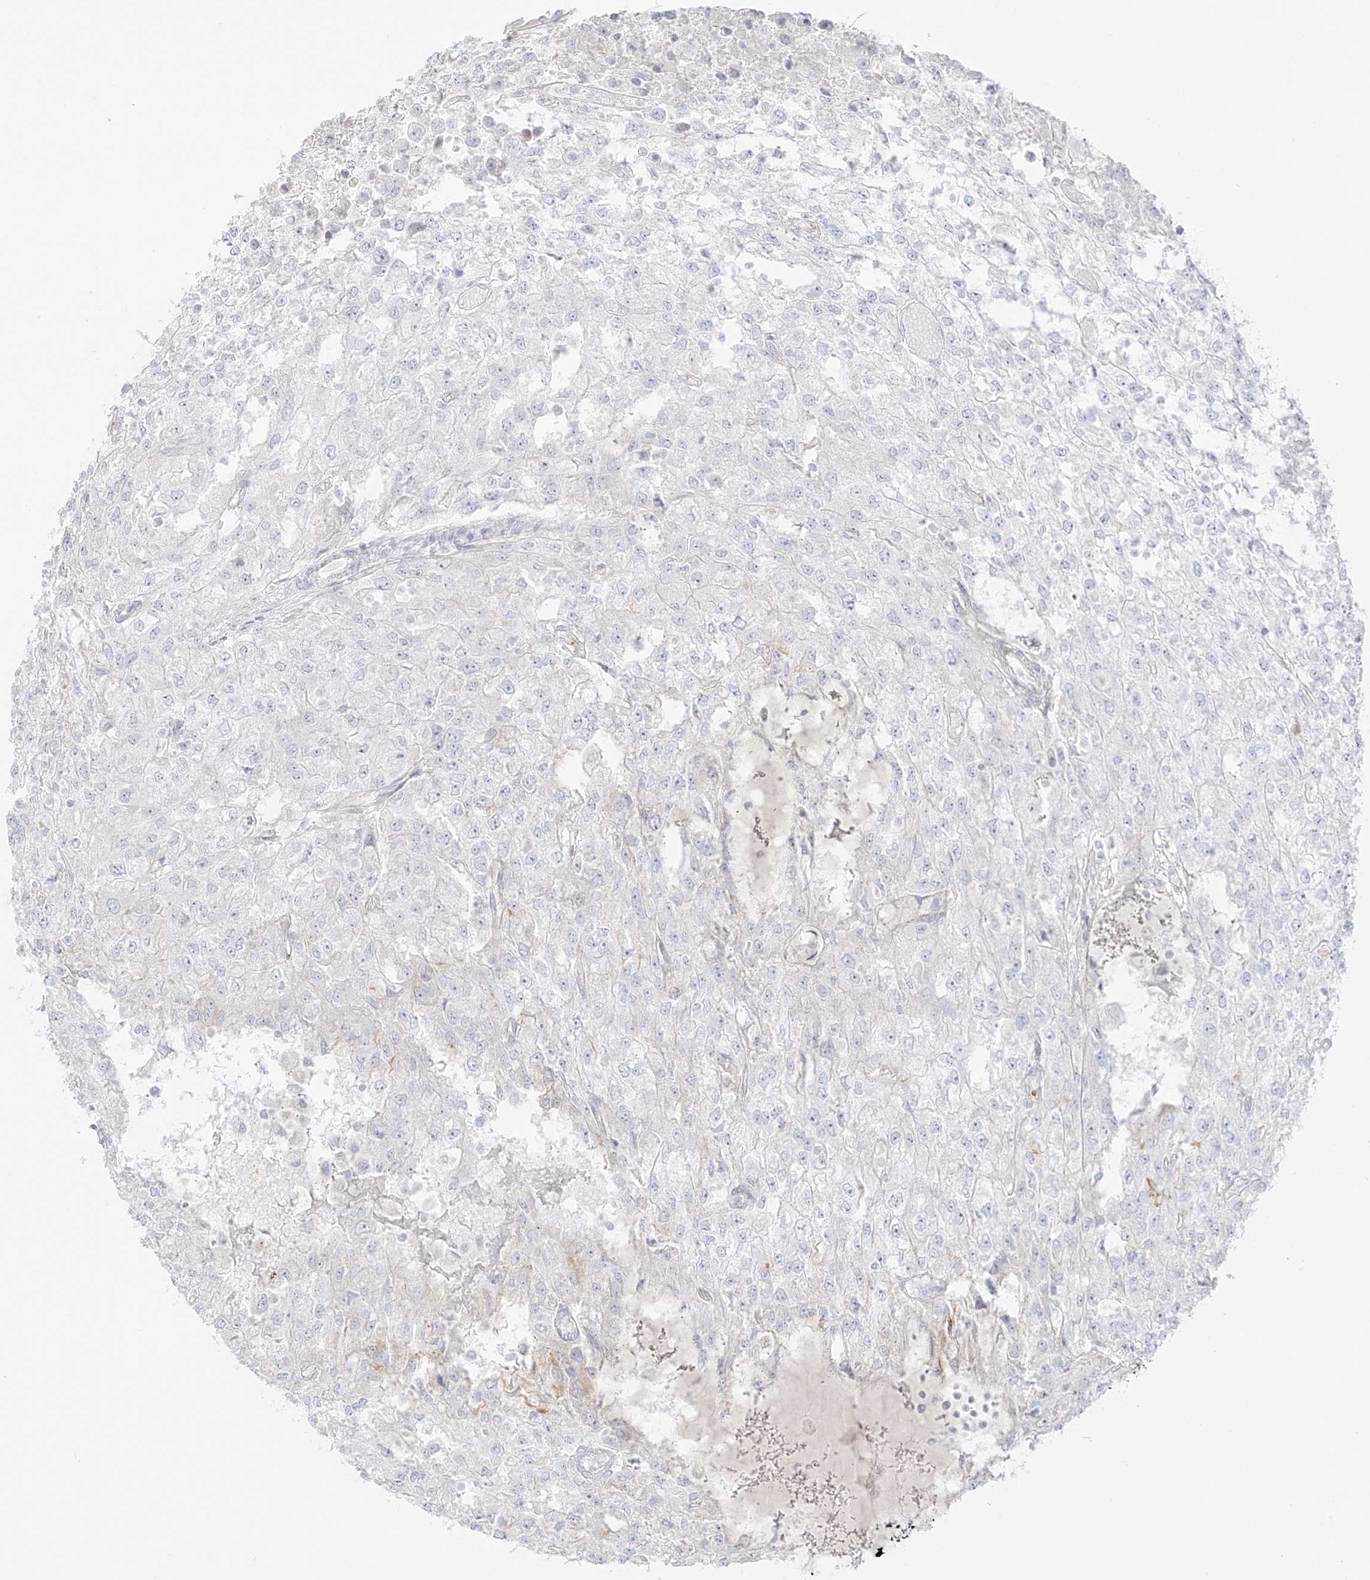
{"staining": {"intensity": "negative", "quantity": "none", "location": "none"}, "tissue": "renal cancer", "cell_type": "Tumor cells", "image_type": "cancer", "snomed": [{"axis": "morphology", "description": "Adenocarcinoma, NOS"}, {"axis": "topography", "description": "Kidney"}], "caption": "IHC histopathology image of renal adenocarcinoma stained for a protein (brown), which displays no expression in tumor cells.", "gene": "C11orf87", "patient": {"sex": "female", "age": 54}}